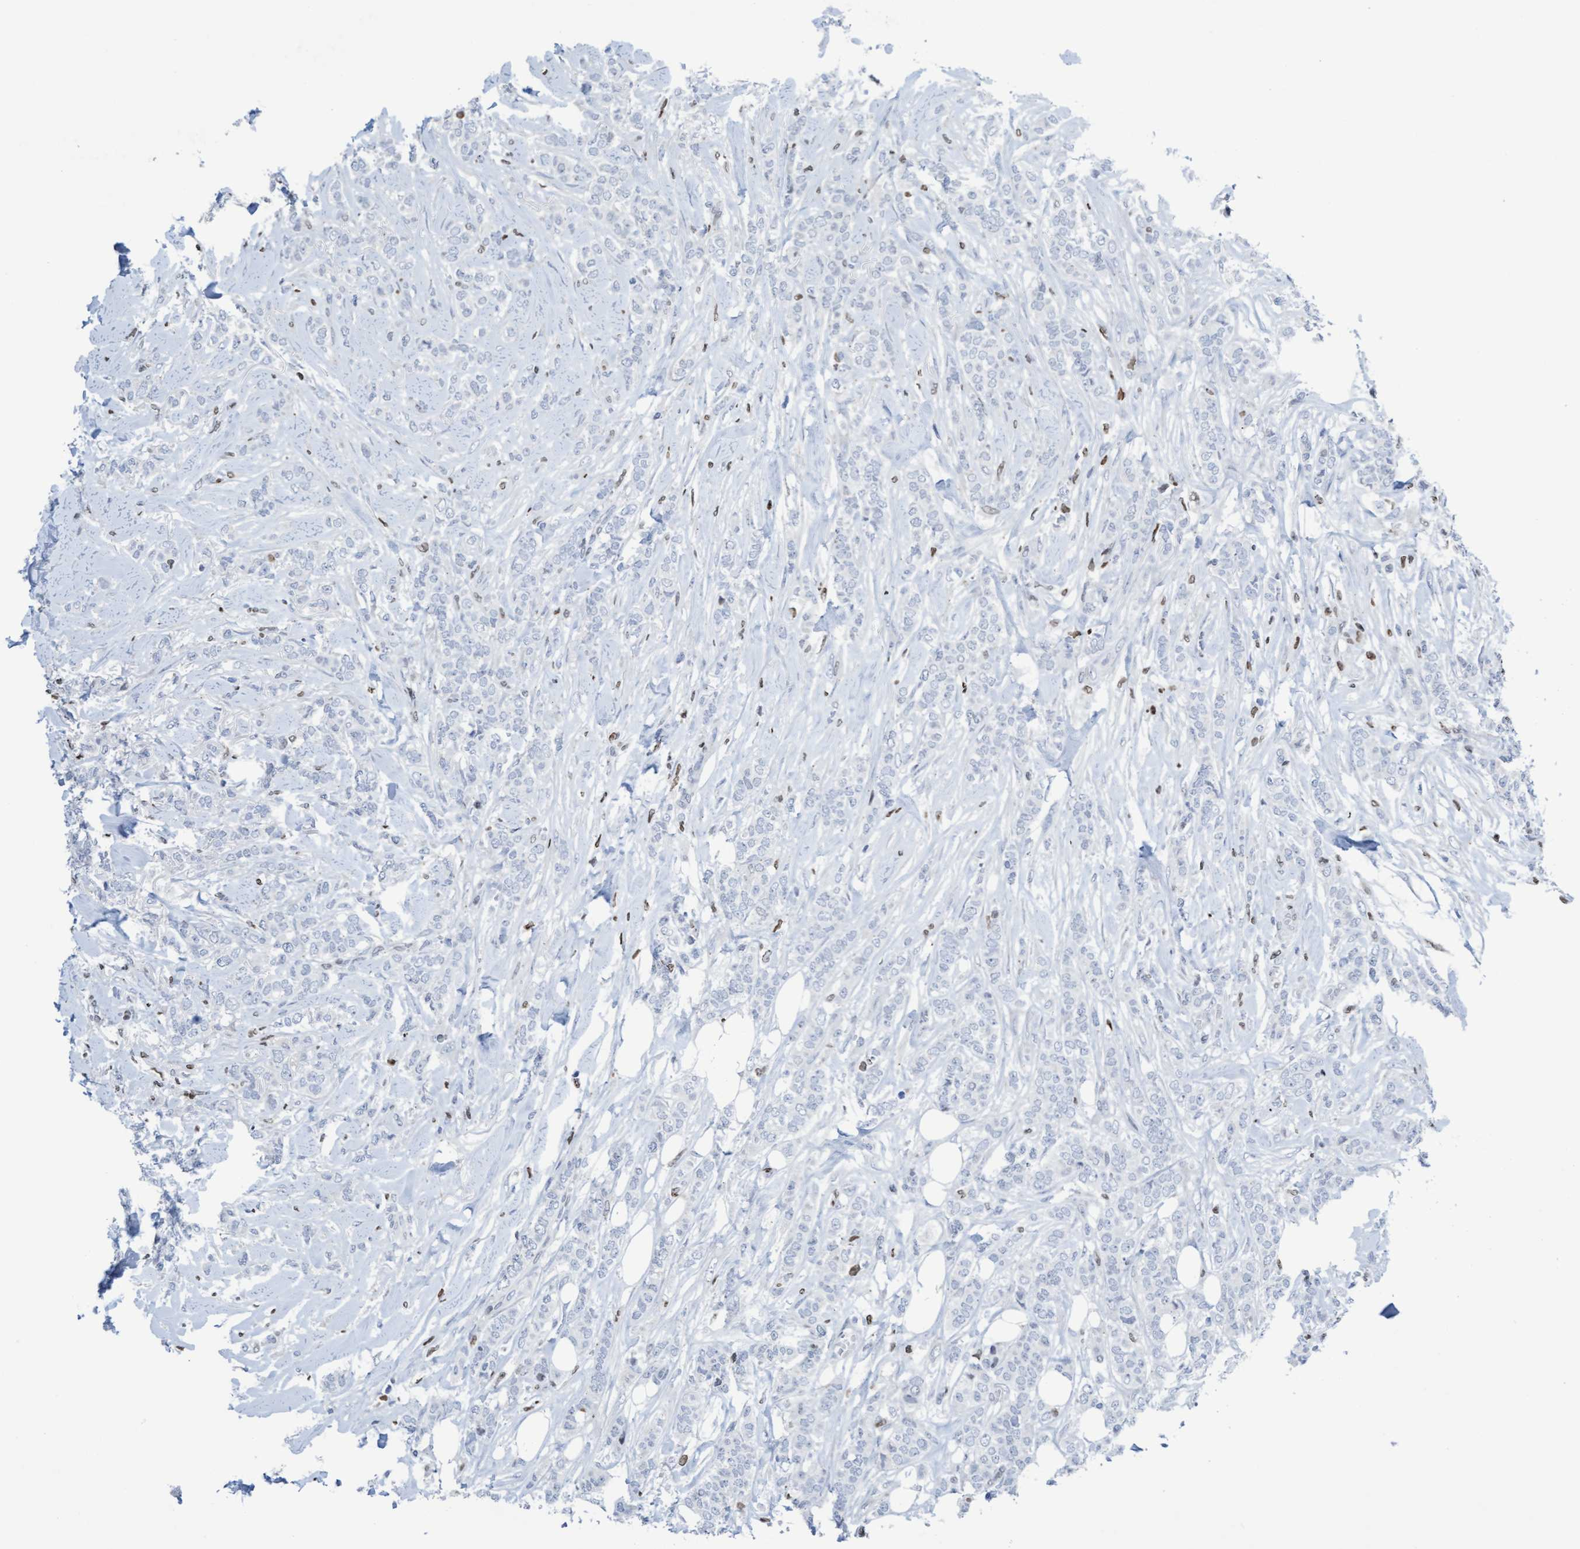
{"staining": {"intensity": "negative", "quantity": "none", "location": "none"}, "tissue": "breast cancer", "cell_type": "Tumor cells", "image_type": "cancer", "snomed": [{"axis": "morphology", "description": "Lobular carcinoma"}, {"axis": "topography", "description": "Skin"}, {"axis": "topography", "description": "Breast"}], "caption": "This is a histopathology image of immunohistochemistry (IHC) staining of lobular carcinoma (breast), which shows no staining in tumor cells.", "gene": "CBX2", "patient": {"sex": "female", "age": 46}}